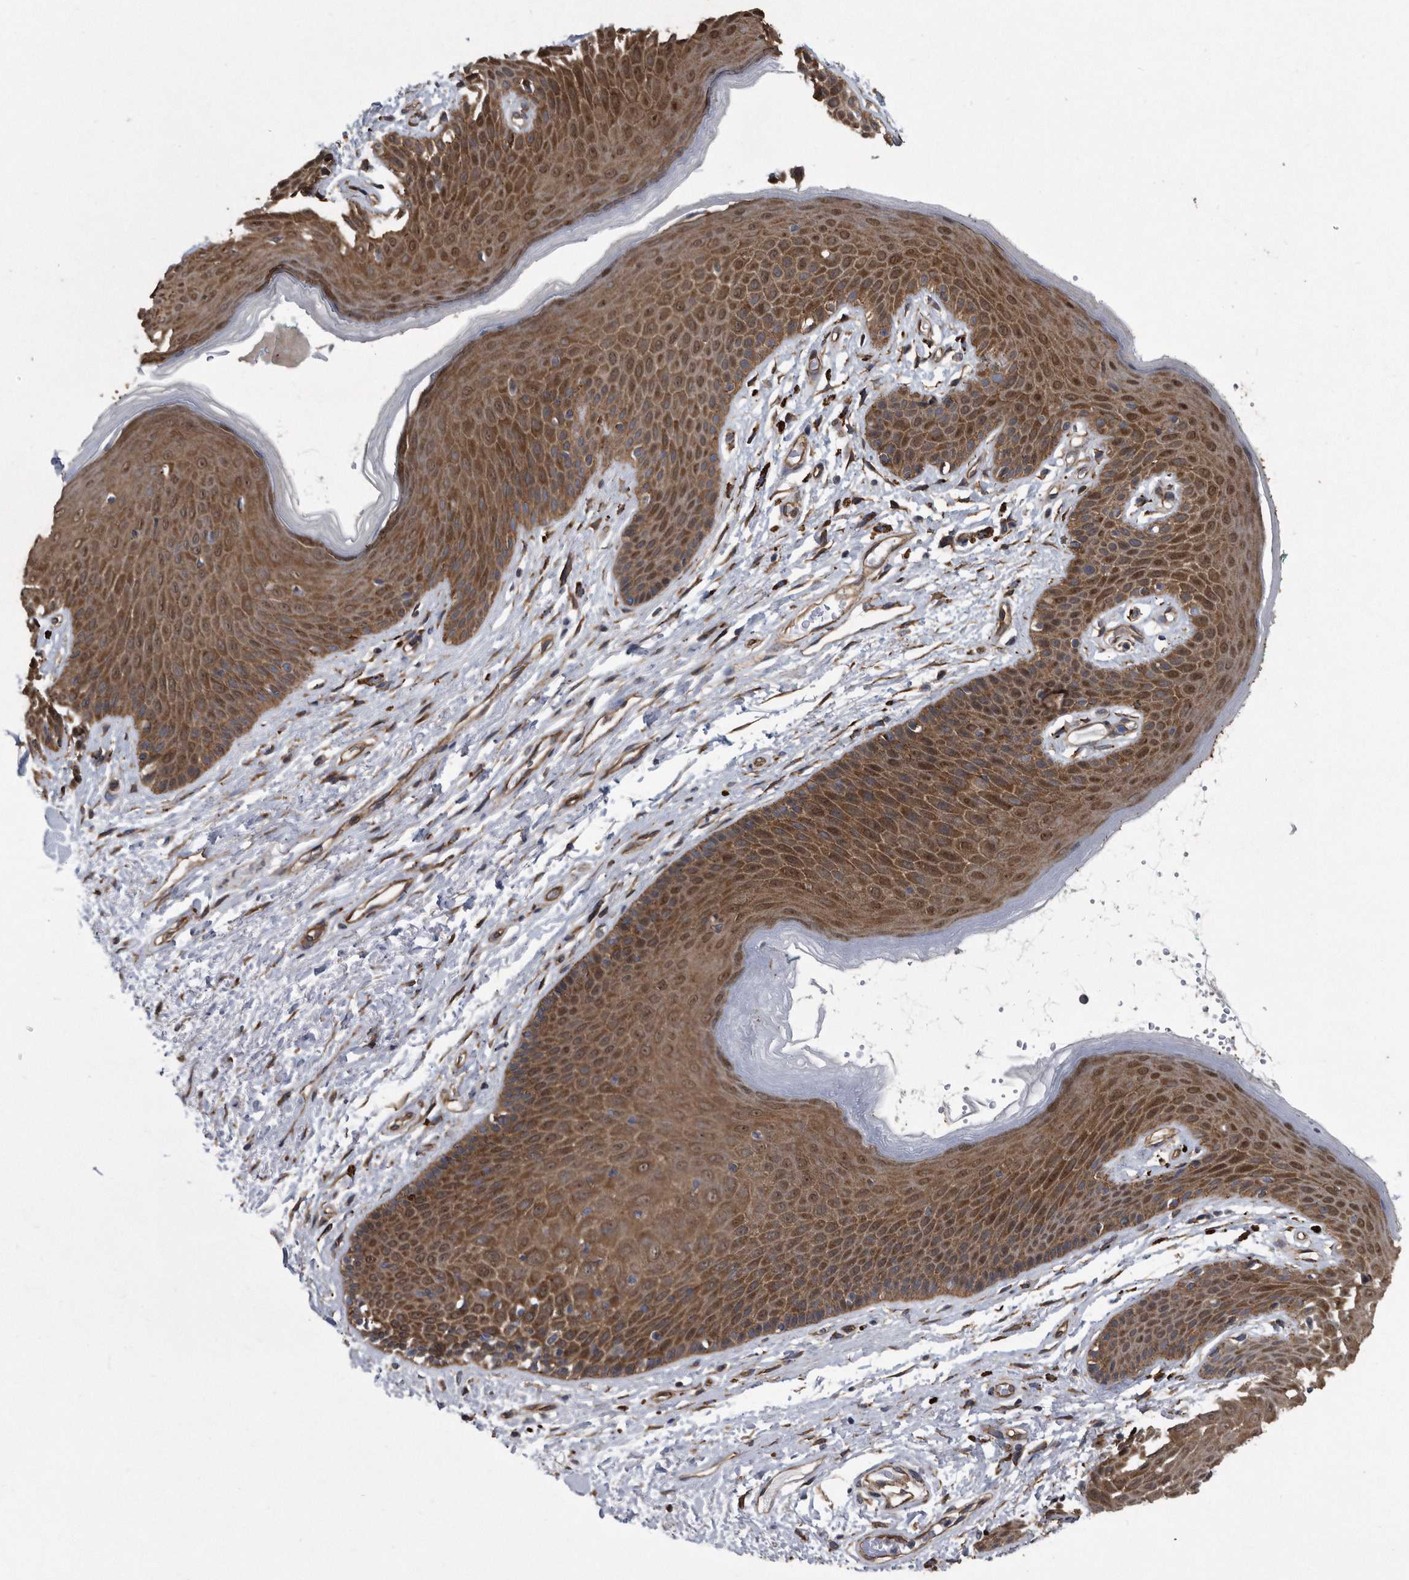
{"staining": {"intensity": "moderate", "quantity": ">75%", "location": "cytoplasmic/membranous,nuclear"}, "tissue": "skin", "cell_type": "Epidermal cells", "image_type": "normal", "snomed": [{"axis": "morphology", "description": "Normal tissue, NOS"}, {"axis": "topography", "description": "Anal"}], "caption": "The photomicrograph reveals a brown stain indicating the presence of a protein in the cytoplasmic/membranous,nuclear of epidermal cells in skin. The protein is stained brown, and the nuclei are stained in blue (DAB IHC with brightfield microscopy, high magnification).", "gene": "ARMCX1", "patient": {"sex": "male", "age": 74}}